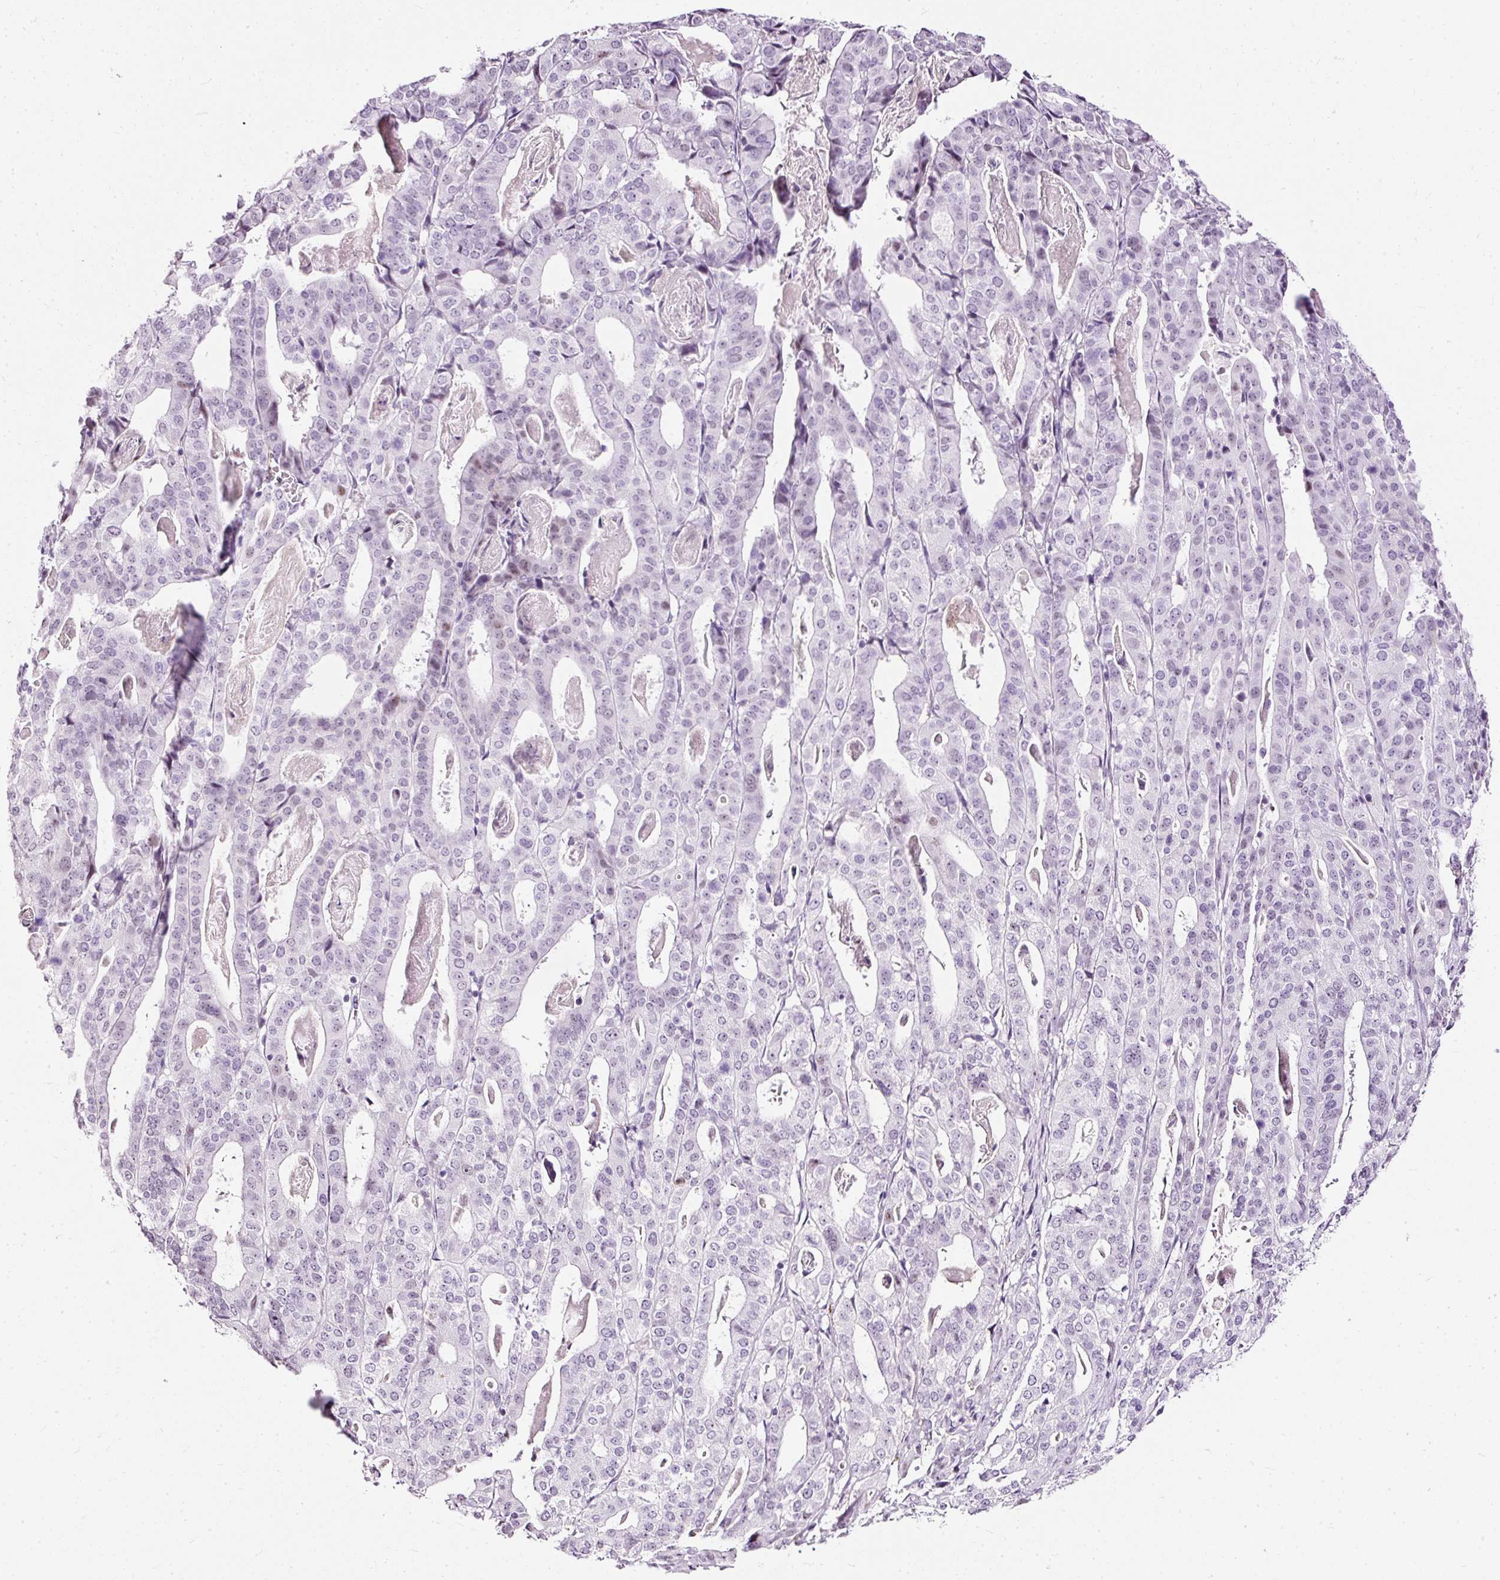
{"staining": {"intensity": "negative", "quantity": "none", "location": "none"}, "tissue": "stomach cancer", "cell_type": "Tumor cells", "image_type": "cancer", "snomed": [{"axis": "morphology", "description": "Adenocarcinoma, NOS"}, {"axis": "topography", "description": "Stomach"}], "caption": "Immunohistochemistry photomicrograph of human stomach cancer stained for a protein (brown), which demonstrates no expression in tumor cells.", "gene": "PDE6B", "patient": {"sex": "male", "age": 48}}